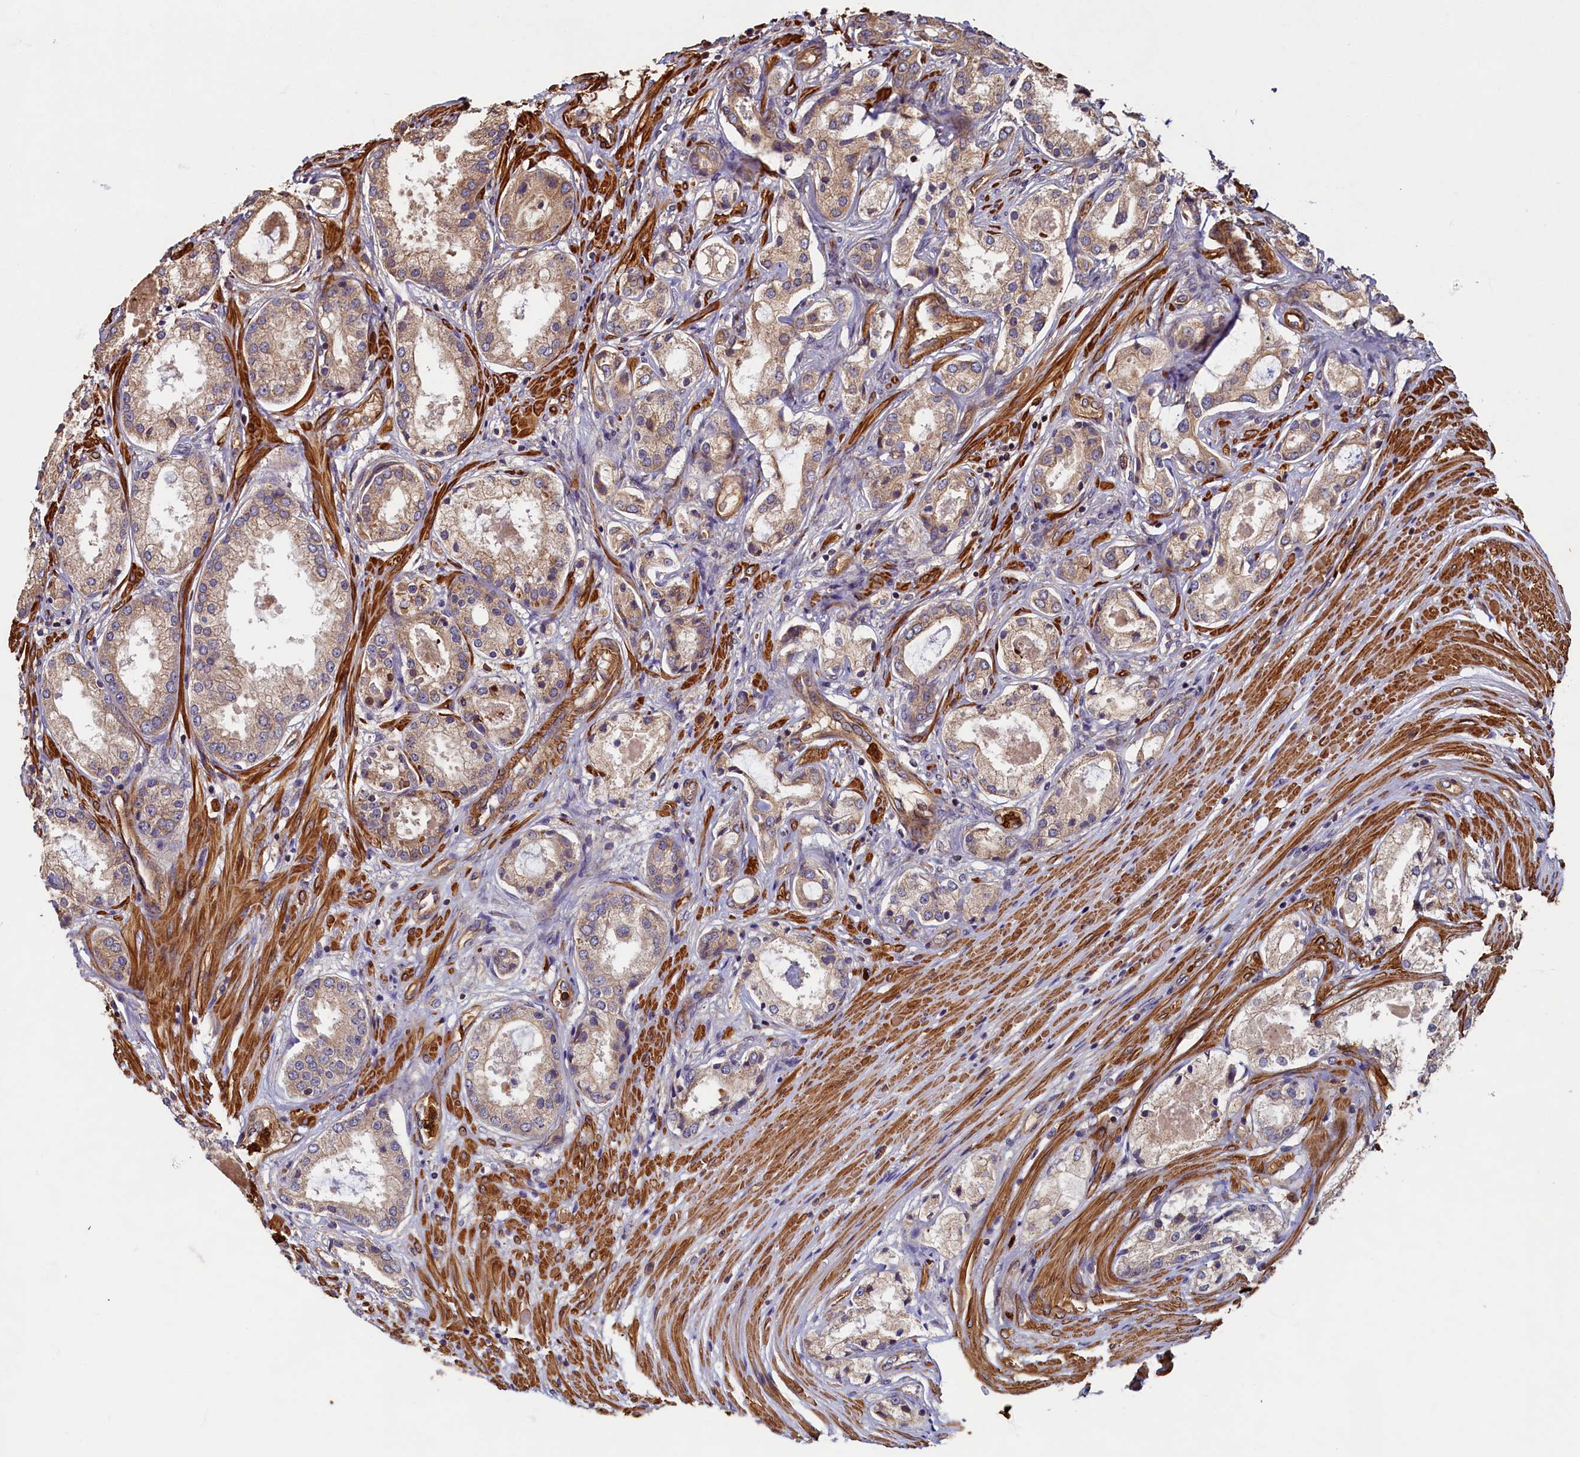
{"staining": {"intensity": "weak", "quantity": ">75%", "location": "cytoplasmic/membranous"}, "tissue": "prostate cancer", "cell_type": "Tumor cells", "image_type": "cancer", "snomed": [{"axis": "morphology", "description": "Adenocarcinoma, Low grade"}, {"axis": "topography", "description": "Prostate"}], "caption": "Immunohistochemistry histopathology image of prostate adenocarcinoma (low-grade) stained for a protein (brown), which demonstrates low levels of weak cytoplasmic/membranous expression in approximately >75% of tumor cells.", "gene": "CCDC102B", "patient": {"sex": "male", "age": 68}}